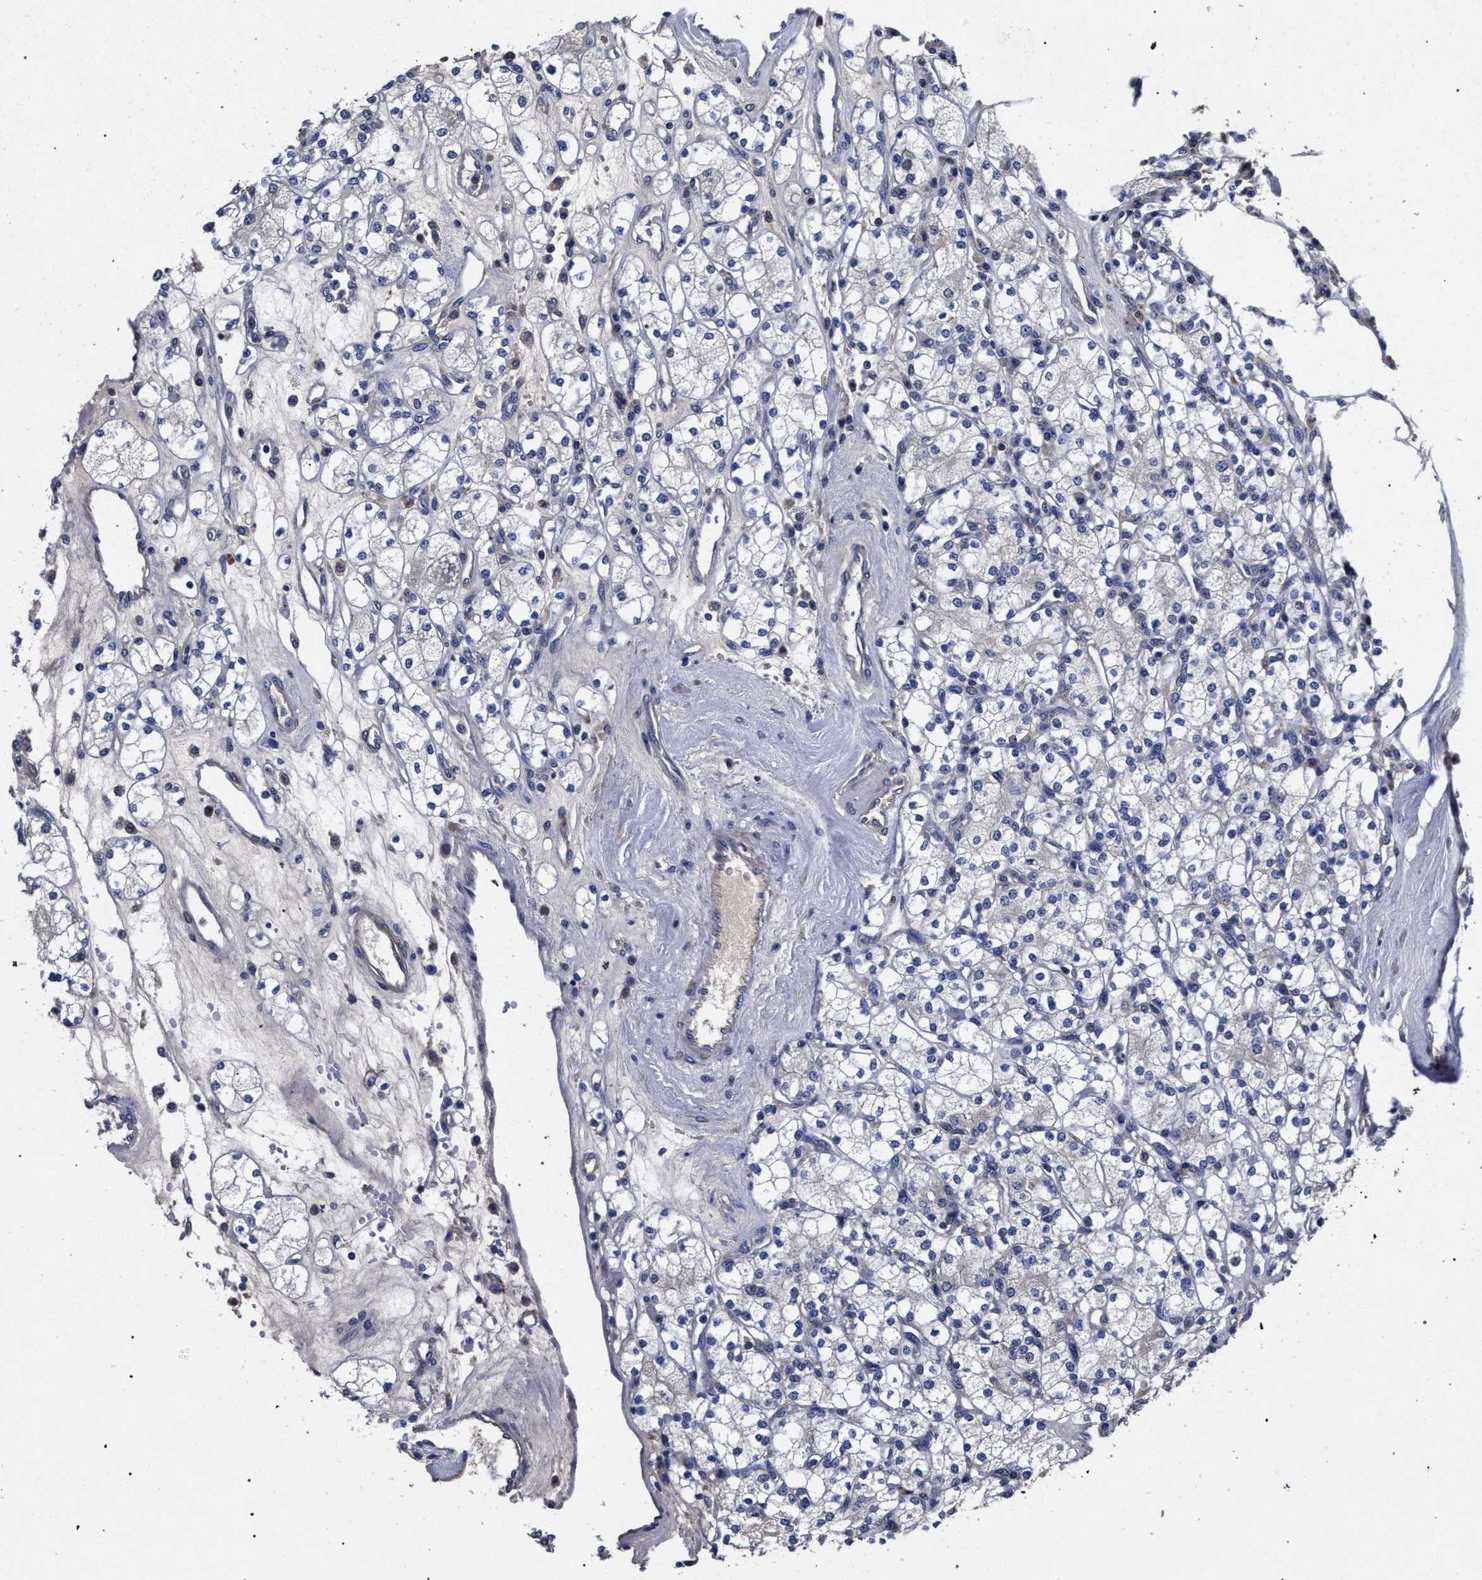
{"staining": {"intensity": "negative", "quantity": "none", "location": "none"}, "tissue": "renal cancer", "cell_type": "Tumor cells", "image_type": "cancer", "snomed": [{"axis": "morphology", "description": "Adenocarcinoma, NOS"}, {"axis": "topography", "description": "Kidney"}], "caption": "This is an IHC photomicrograph of human renal cancer. There is no positivity in tumor cells.", "gene": "CFAP95", "patient": {"sex": "male", "age": 77}}